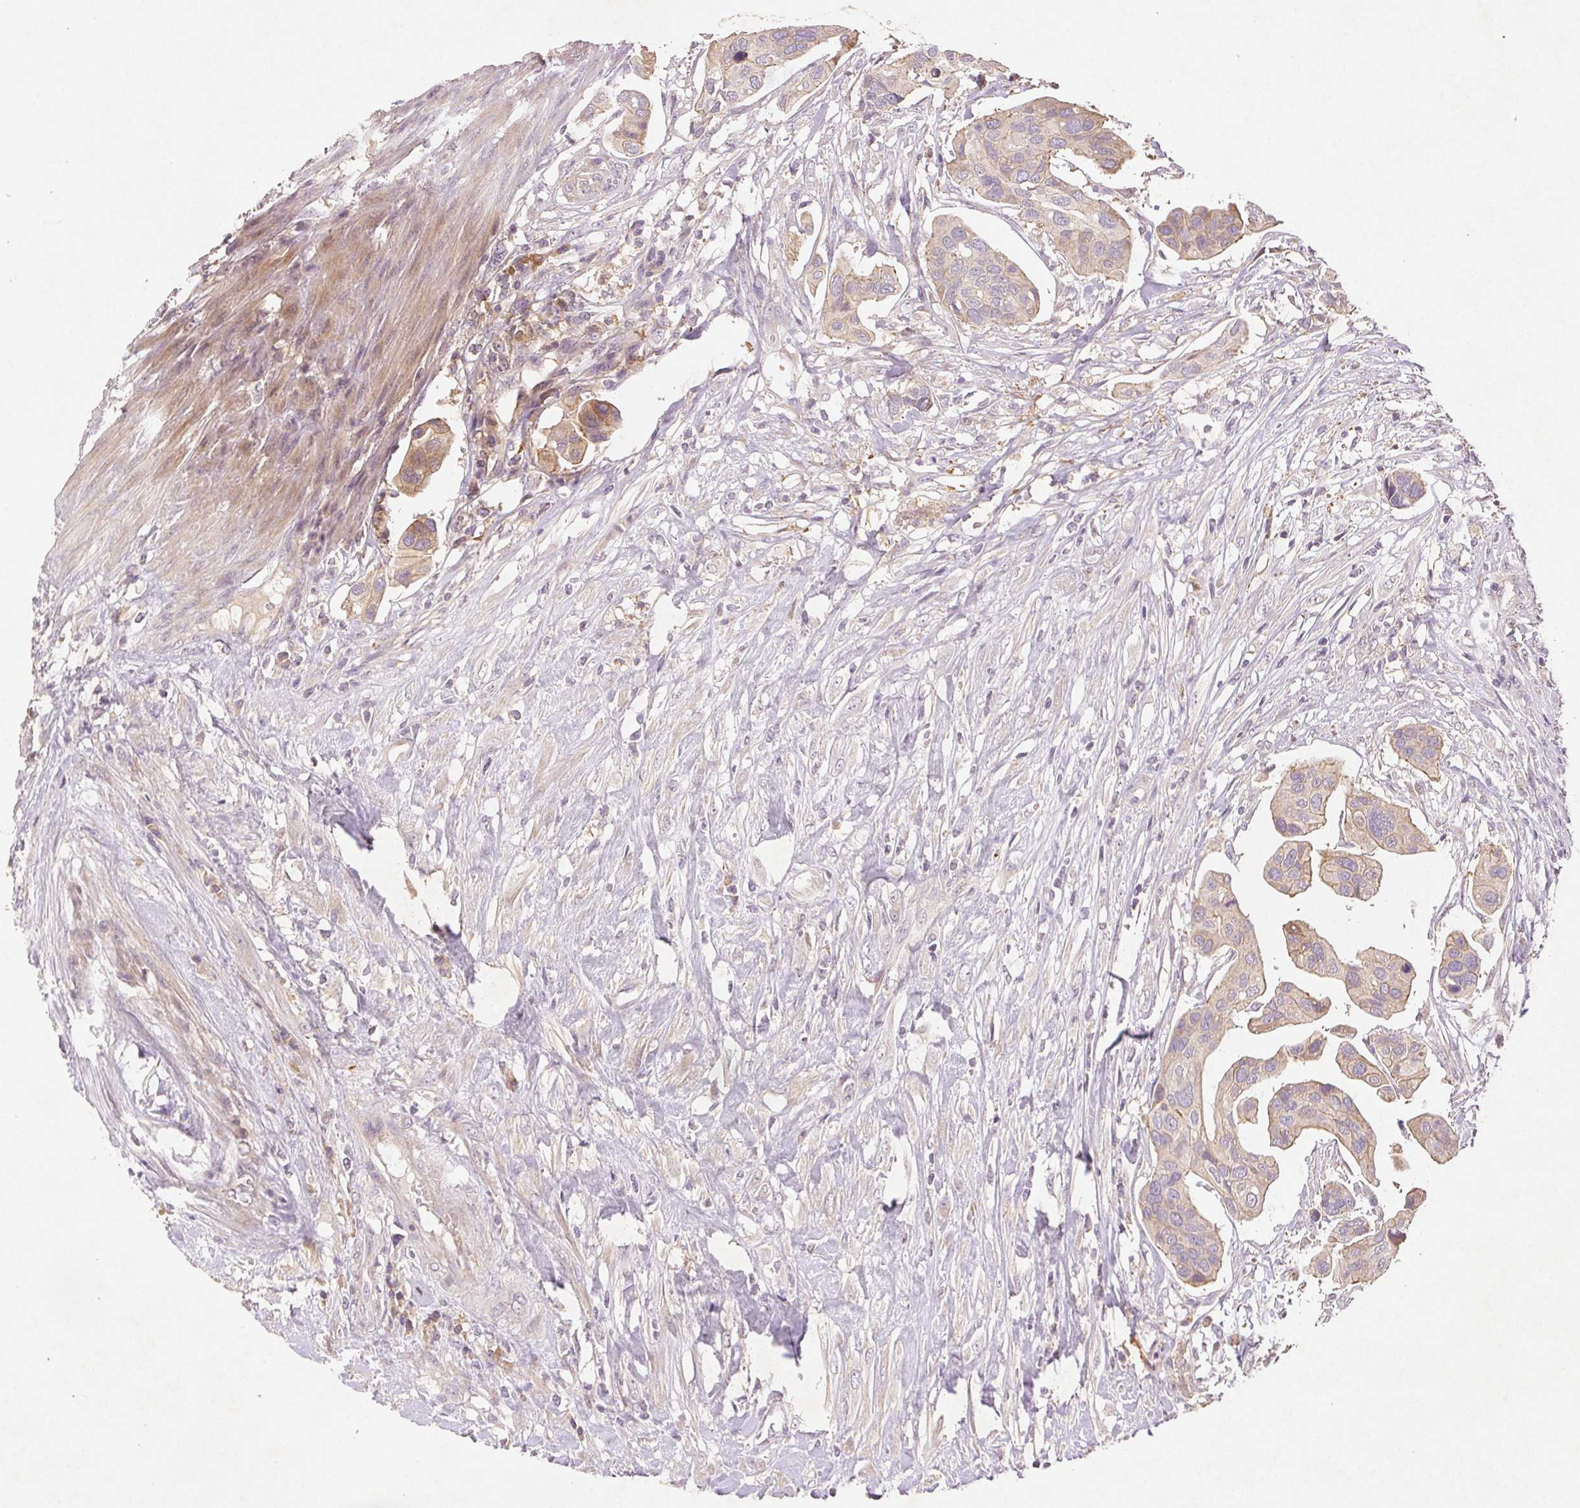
{"staining": {"intensity": "weak", "quantity": "<25%", "location": "cytoplasmic/membranous"}, "tissue": "renal cancer", "cell_type": "Tumor cells", "image_type": "cancer", "snomed": [{"axis": "morphology", "description": "Adenocarcinoma, NOS"}, {"axis": "topography", "description": "Urinary bladder"}], "caption": "The histopathology image reveals no staining of tumor cells in renal adenocarcinoma.", "gene": "YIF1B", "patient": {"sex": "male", "age": 61}}